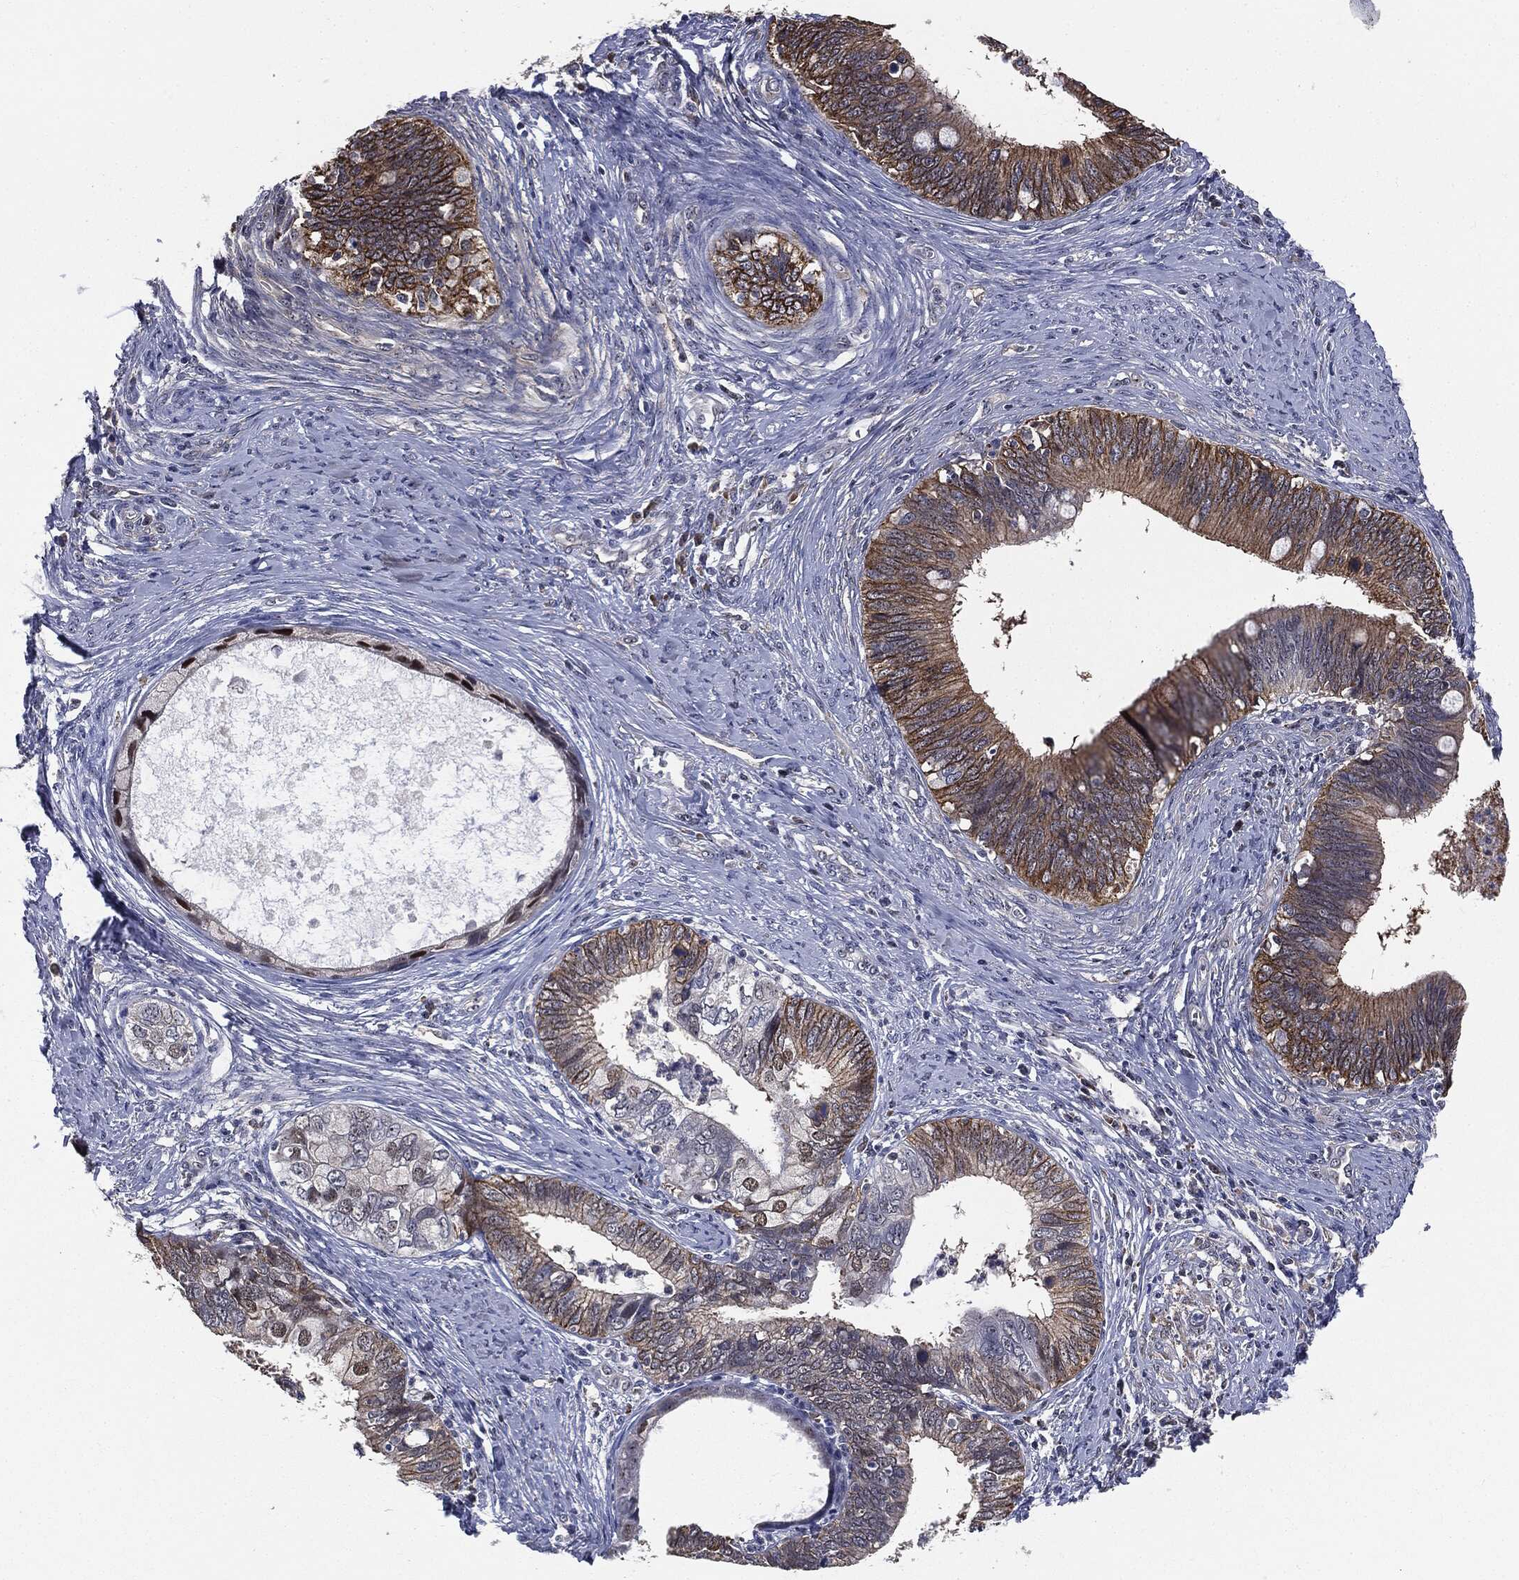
{"staining": {"intensity": "moderate", "quantity": "25%-75%", "location": "cytoplasmic/membranous"}, "tissue": "cervical cancer", "cell_type": "Tumor cells", "image_type": "cancer", "snomed": [{"axis": "morphology", "description": "Adenocarcinoma, NOS"}, {"axis": "topography", "description": "Cervix"}], "caption": "Immunohistochemical staining of cervical adenocarcinoma reveals medium levels of moderate cytoplasmic/membranous expression in approximately 25%-75% of tumor cells.", "gene": "TRMT1L", "patient": {"sex": "female", "age": 42}}